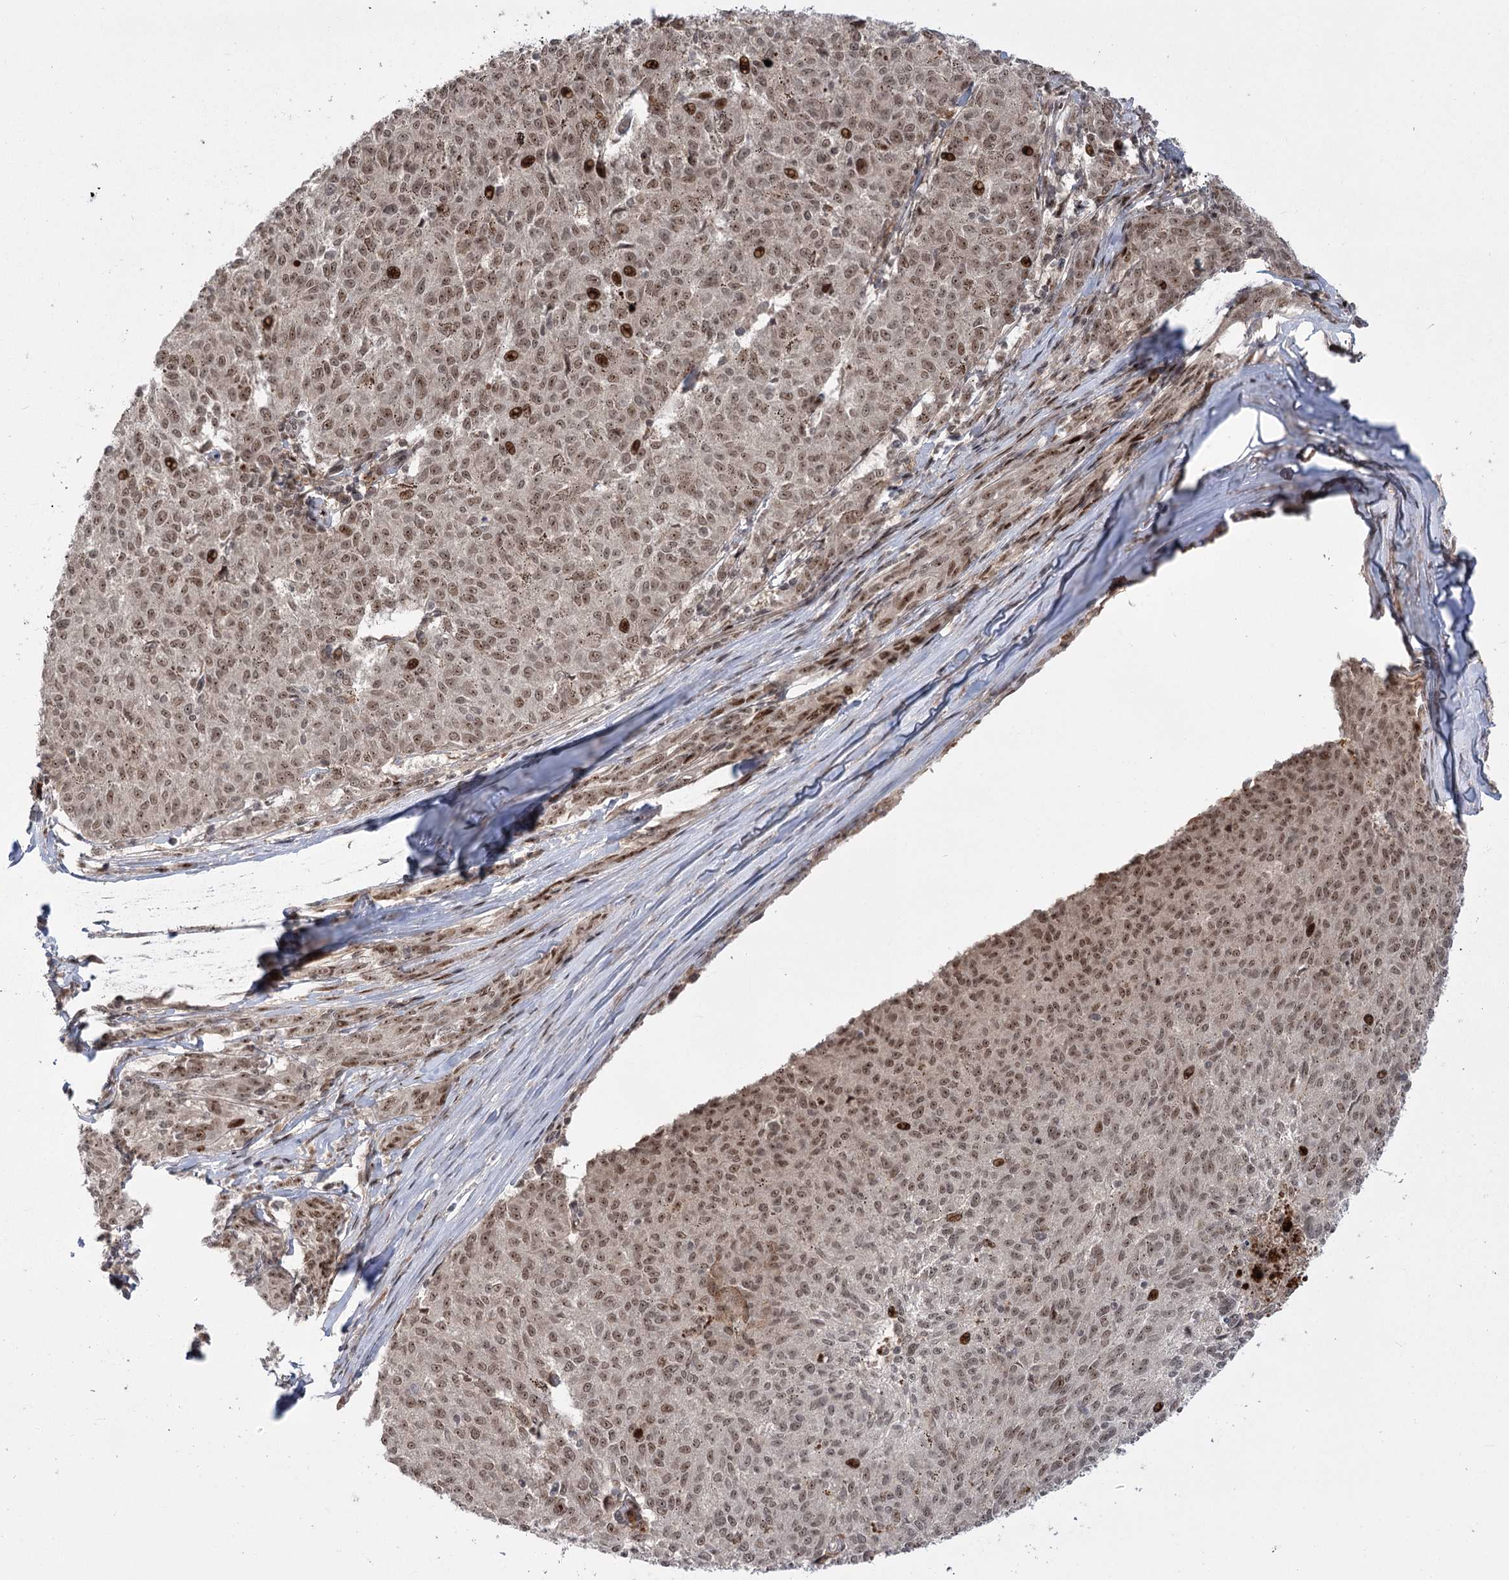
{"staining": {"intensity": "moderate", "quantity": ">75%", "location": "nuclear"}, "tissue": "melanoma", "cell_type": "Tumor cells", "image_type": "cancer", "snomed": [{"axis": "morphology", "description": "Malignant melanoma, NOS"}, {"axis": "topography", "description": "Skin"}], "caption": "Human malignant melanoma stained with a protein marker shows moderate staining in tumor cells.", "gene": "HELQ", "patient": {"sex": "female", "age": 72}}